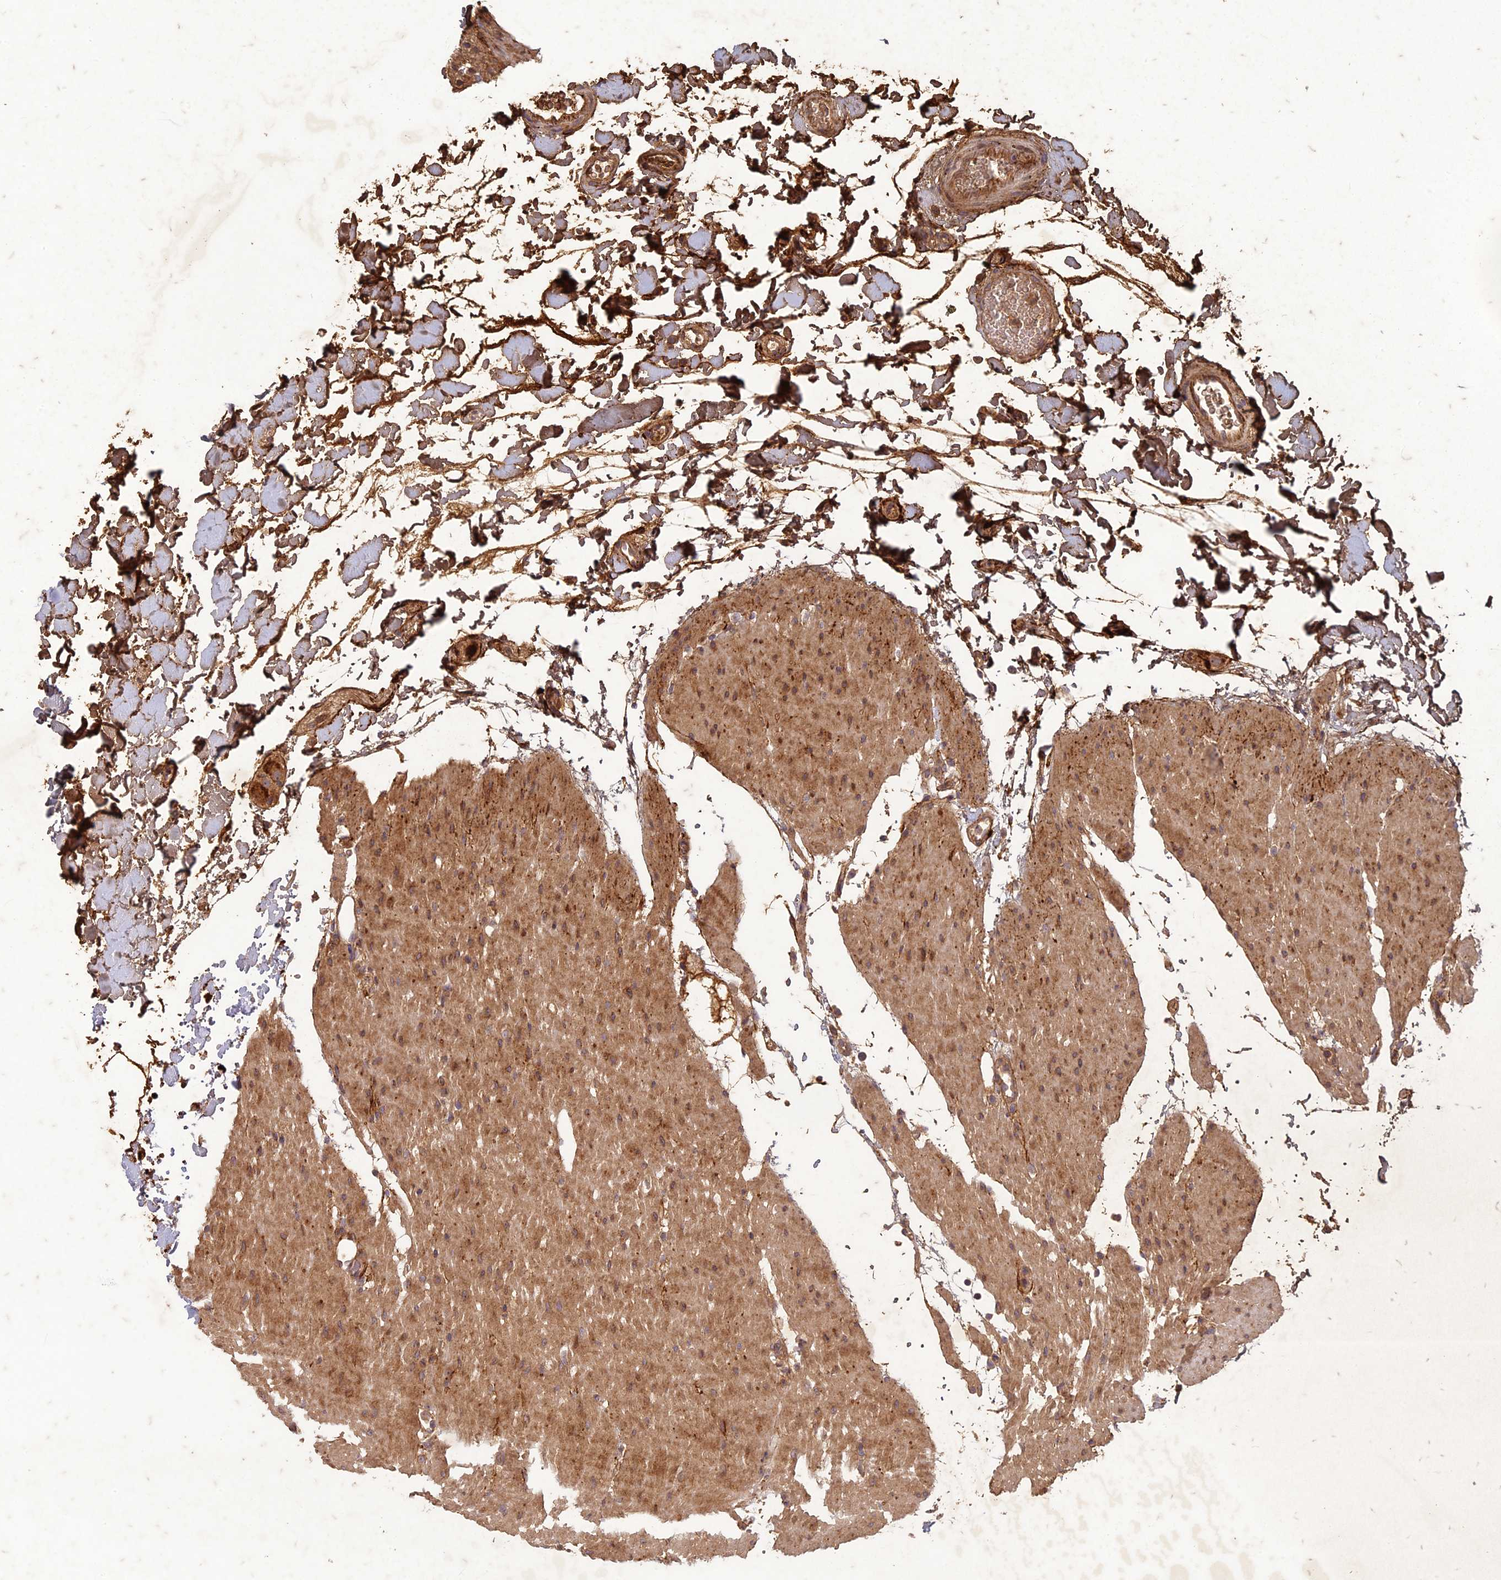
{"staining": {"intensity": "strong", "quantity": ">75%", "location": "cytoplasmic/membranous"}, "tissue": "duodenum", "cell_type": "Glandular cells", "image_type": "normal", "snomed": [{"axis": "morphology", "description": "Normal tissue, NOS"}, {"axis": "topography", "description": "Duodenum"}], "caption": "The image shows staining of normal duodenum, revealing strong cytoplasmic/membranous protein positivity (brown color) within glandular cells.", "gene": "TCF25", "patient": {"sex": "male", "age": 54}}